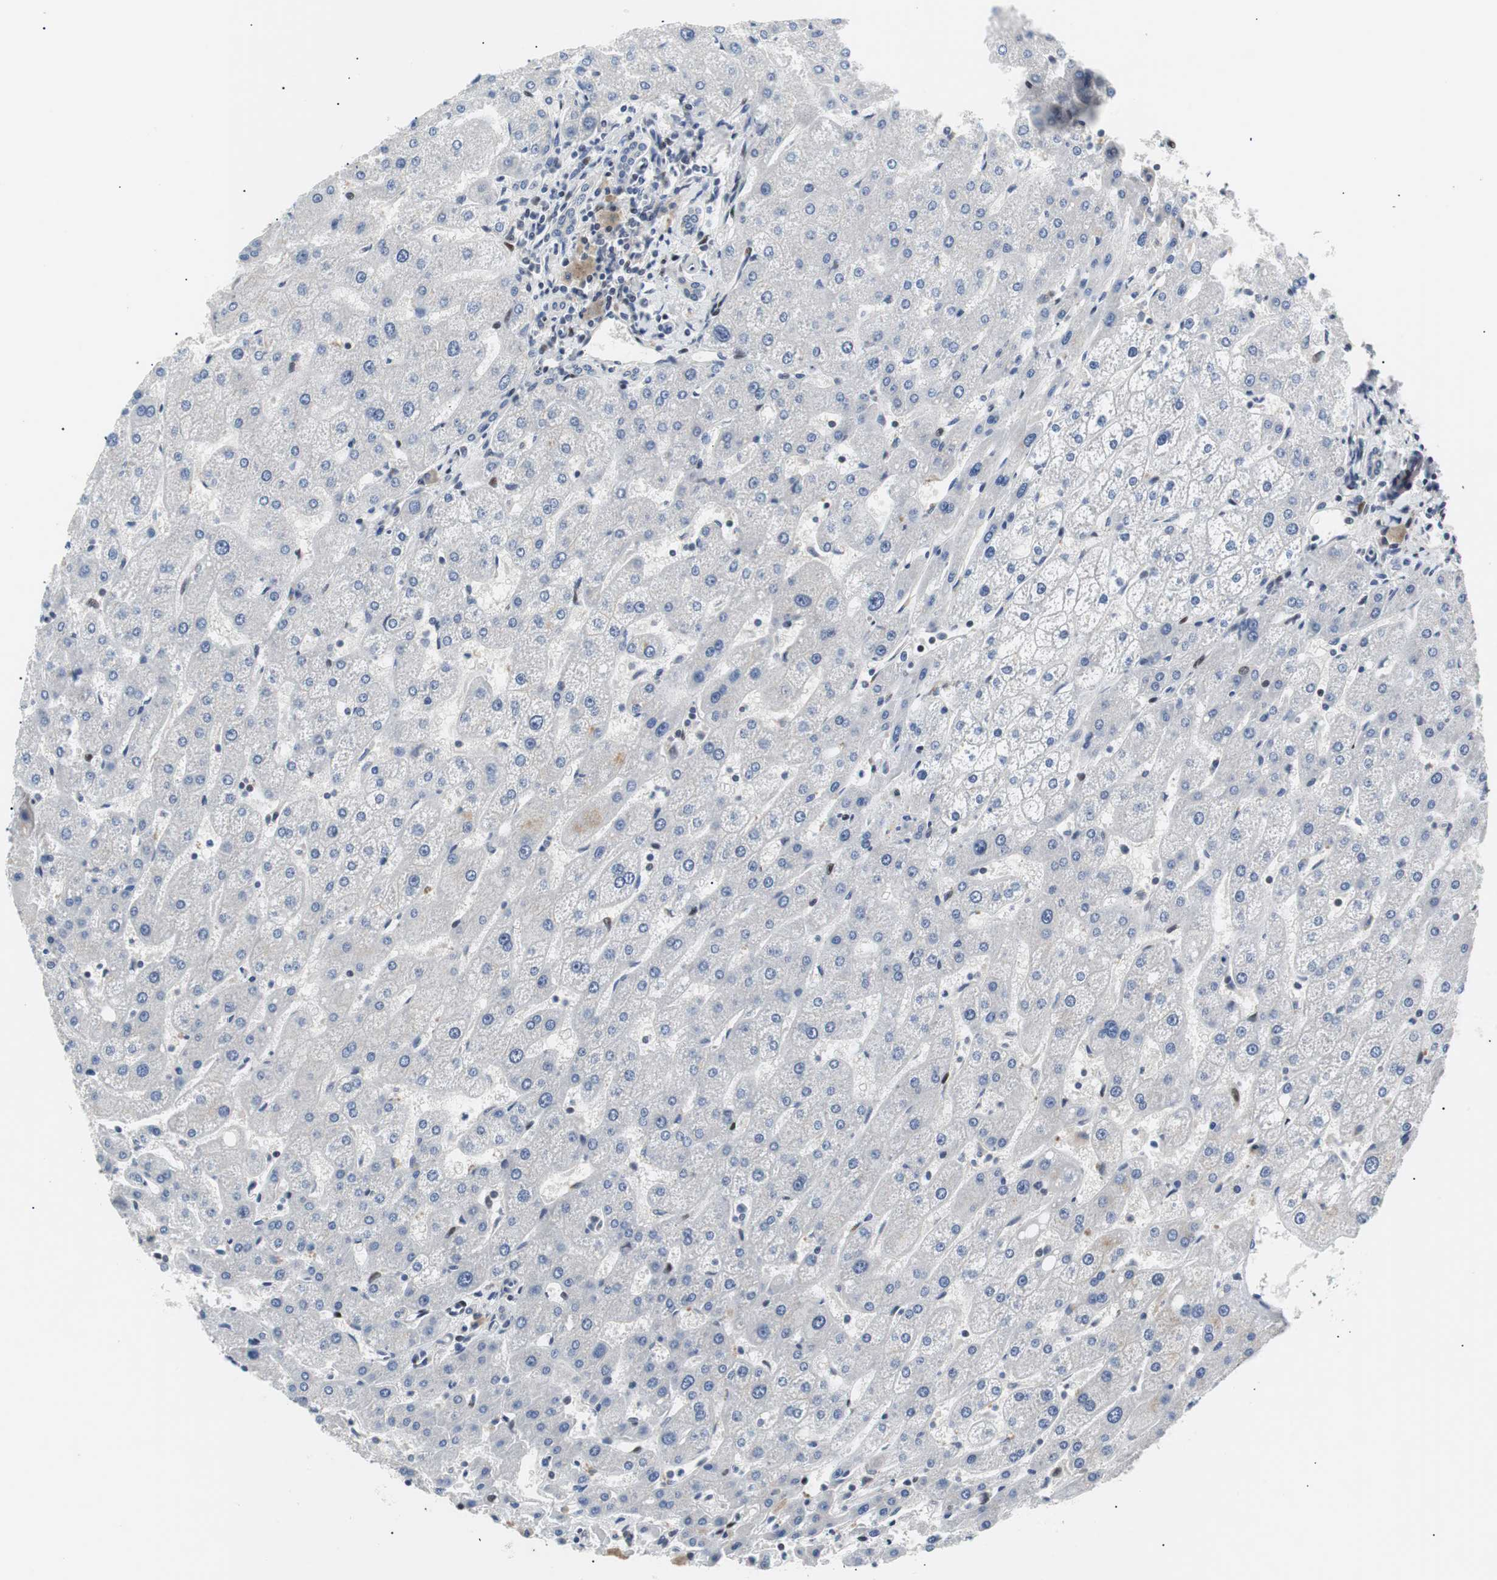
{"staining": {"intensity": "negative", "quantity": "none", "location": "none"}, "tissue": "liver", "cell_type": "Cholangiocytes", "image_type": "normal", "snomed": [{"axis": "morphology", "description": "Normal tissue, NOS"}, {"axis": "topography", "description": "Liver"}], "caption": "IHC photomicrograph of benign liver stained for a protein (brown), which shows no expression in cholangiocytes.", "gene": "MAP2K4", "patient": {"sex": "male", "age": 67}}